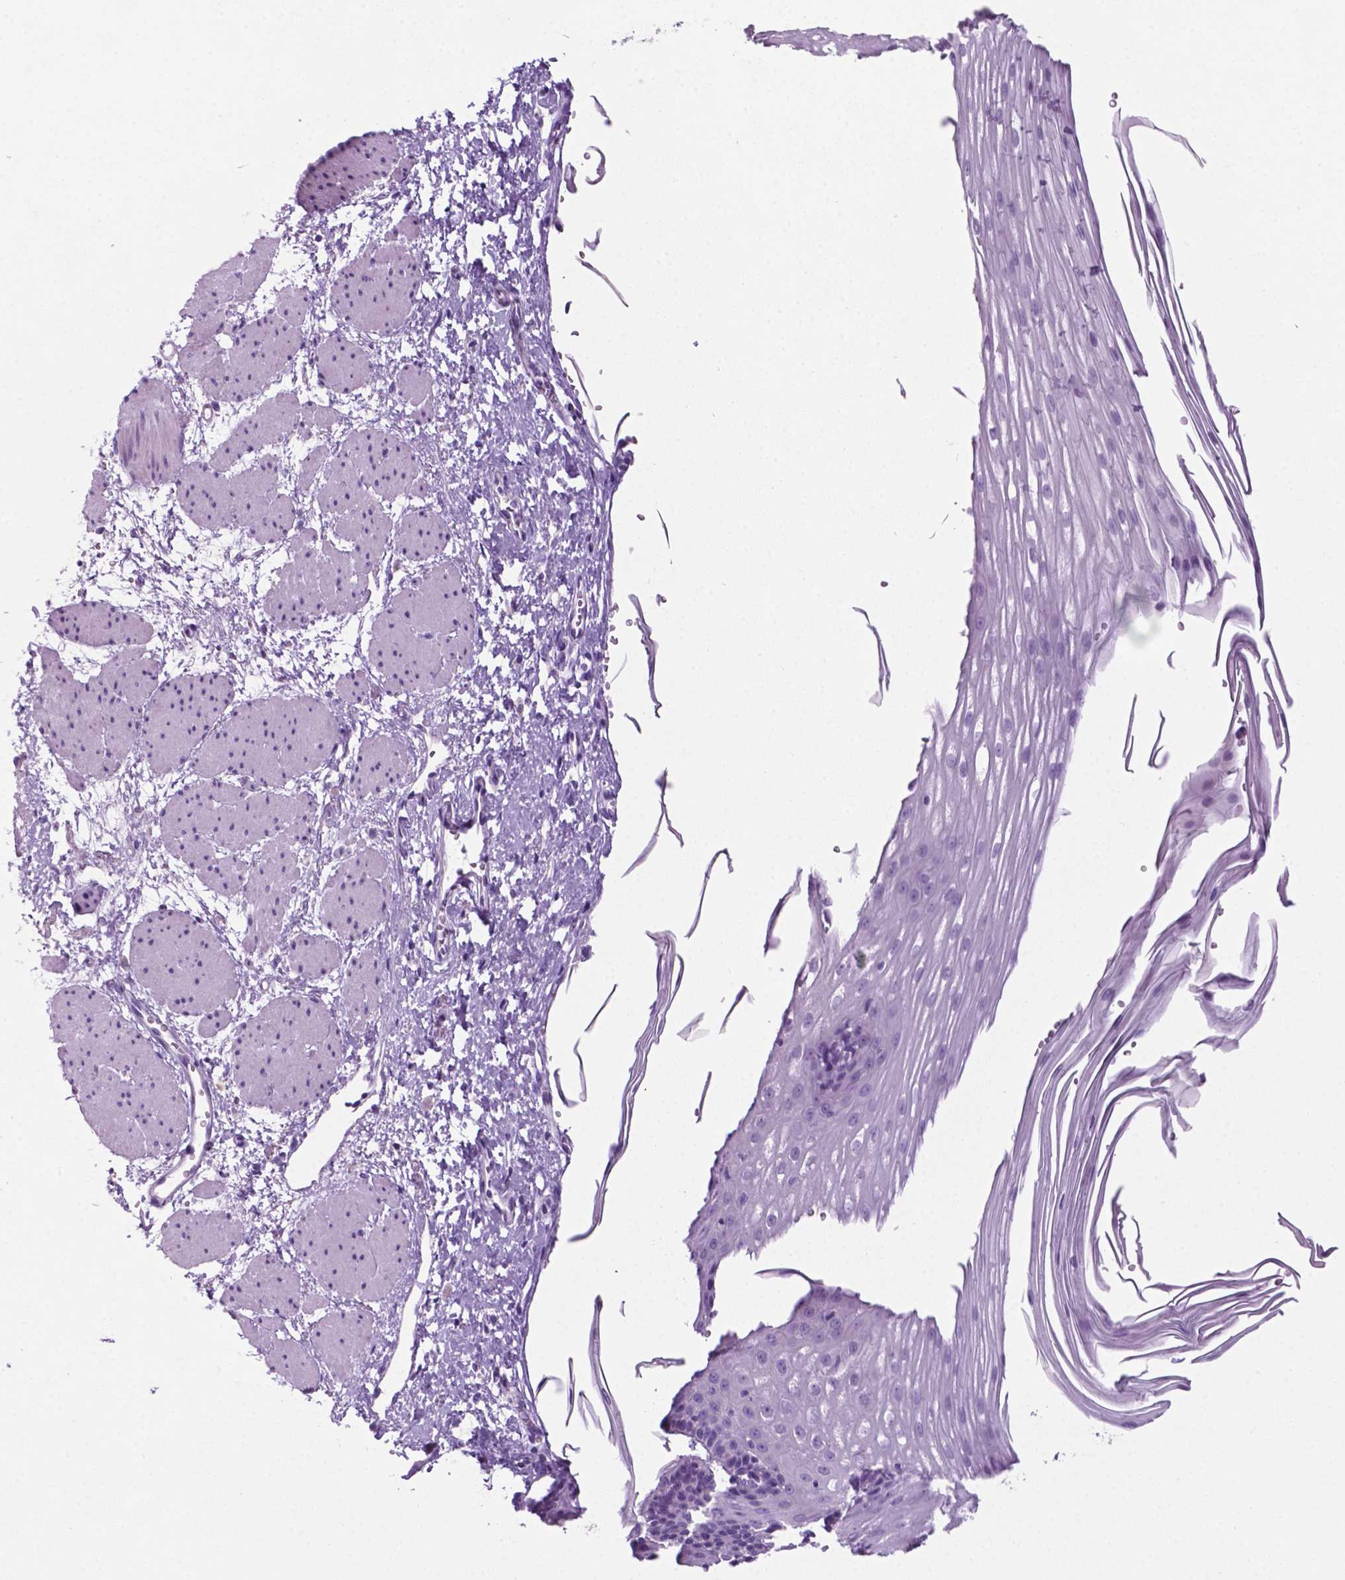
{"staining": {"intensity": "negative", "quantity": "none", "location": "none"}, "tissue": "esophagus", "cell_type": "Squamous epithelial cells", "image_type": "normal", "snomed": [{"axis": "morphology", "description": "Normal tissue, NOS"}, {"axis": "topography", "description": "Esophagus"}], "caption": "There is no significant staining in squamous epithelial cells of esophagus. (Stains: DAB immunohistochemistry (IHC) with hematoxylin counter stain, Microscopy: brightfield microscopy at high magnification).", "gene": "PHGR1", "patient": {"sex": "male", "age": 62}}